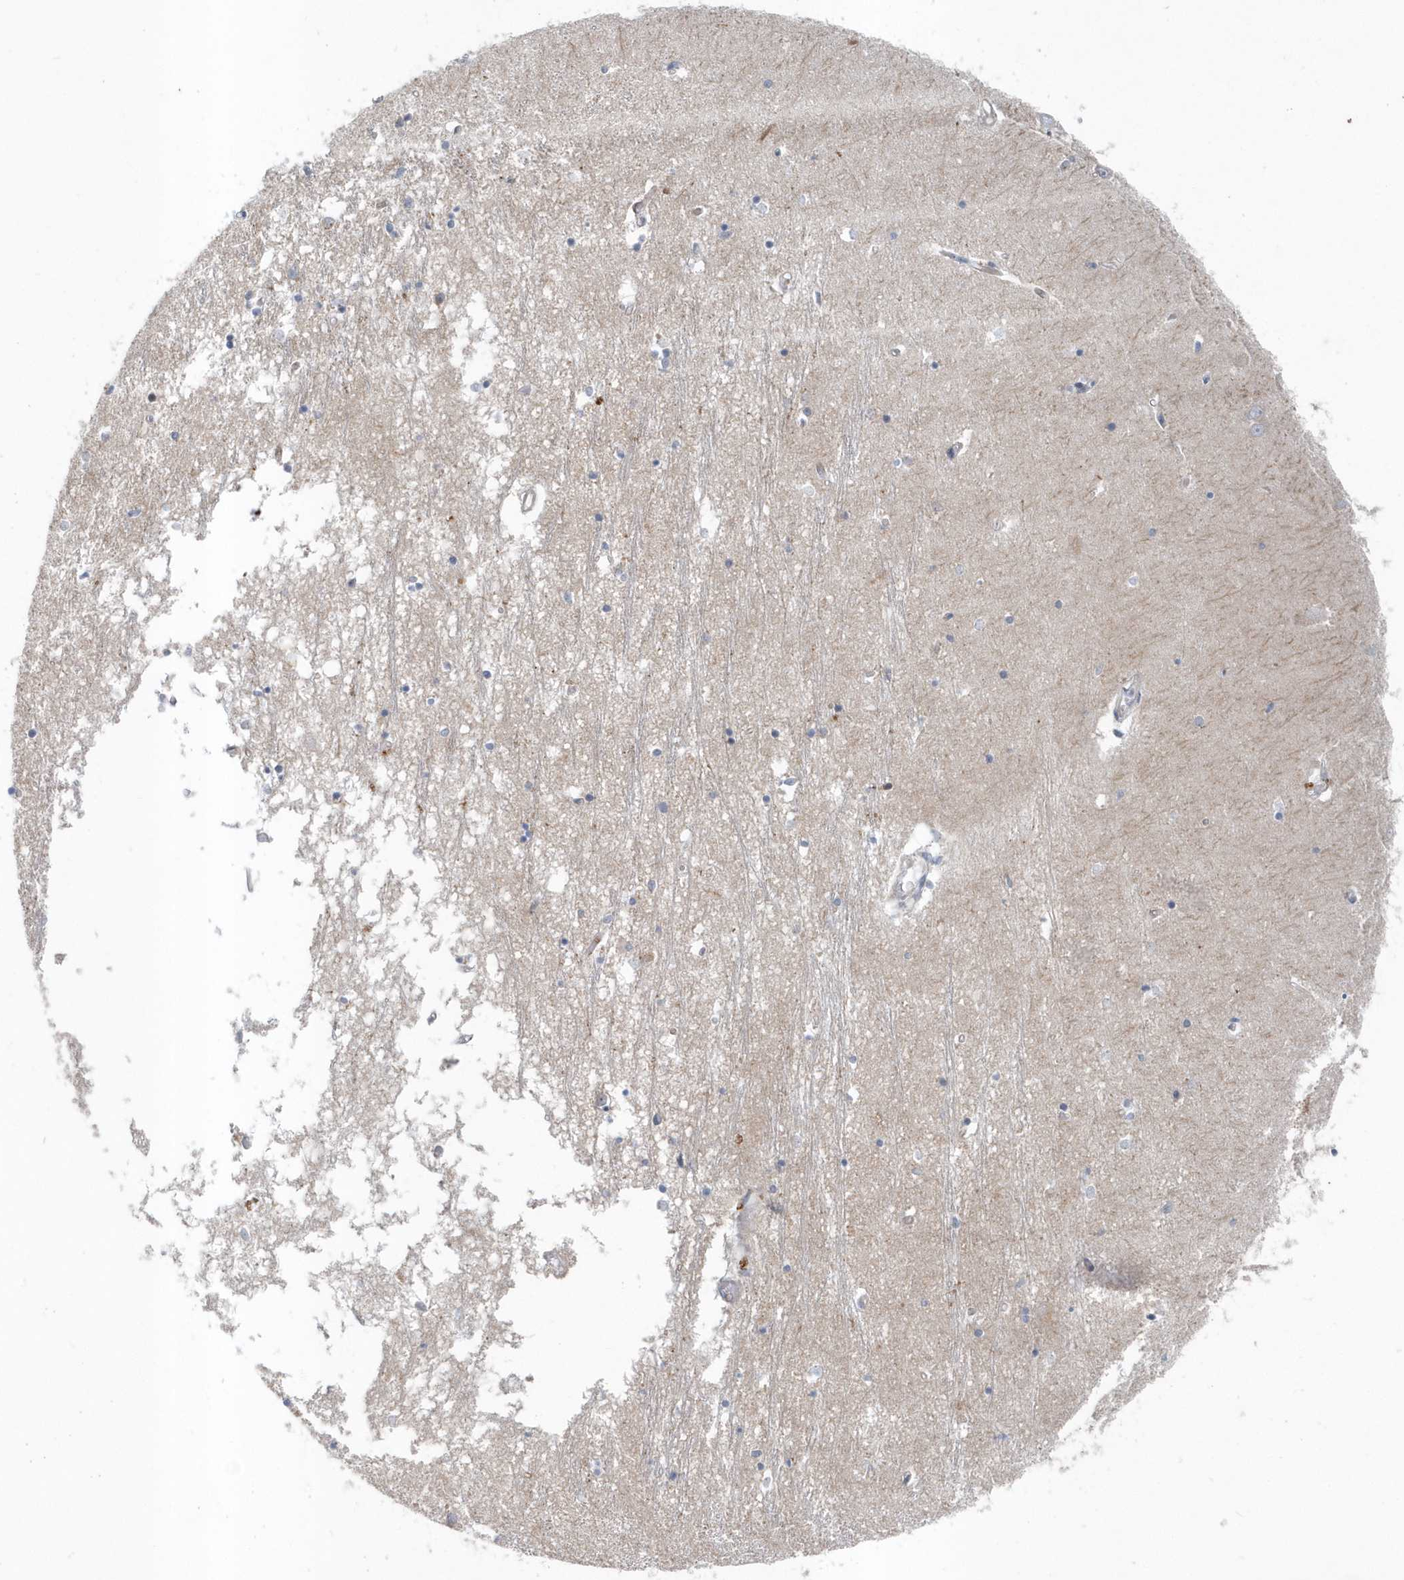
{"staining": {"intensity": "negative", "quantity": "none", "location": "none"}, "tissue": "hippocampus", "cell_type": "Glial cells", "image_type": "normal", "snomed": [{"axis": "morphology", "description": "Normal tissue, NOS"}, {"axis": "topography", "description": "Hippocampus"}], "caption": "DAB immunohistochemical staining of normal hippocampus reveals no significant staining in glial cells. Brightfield microscopy of immunohistochemistry stained with DAB (3,3'-diaminobenzidine) (brown) and hematoxylin (blue), captured at high magnification.", "gene": "MCC", "patient": {"sex": "male", "age": 70}}